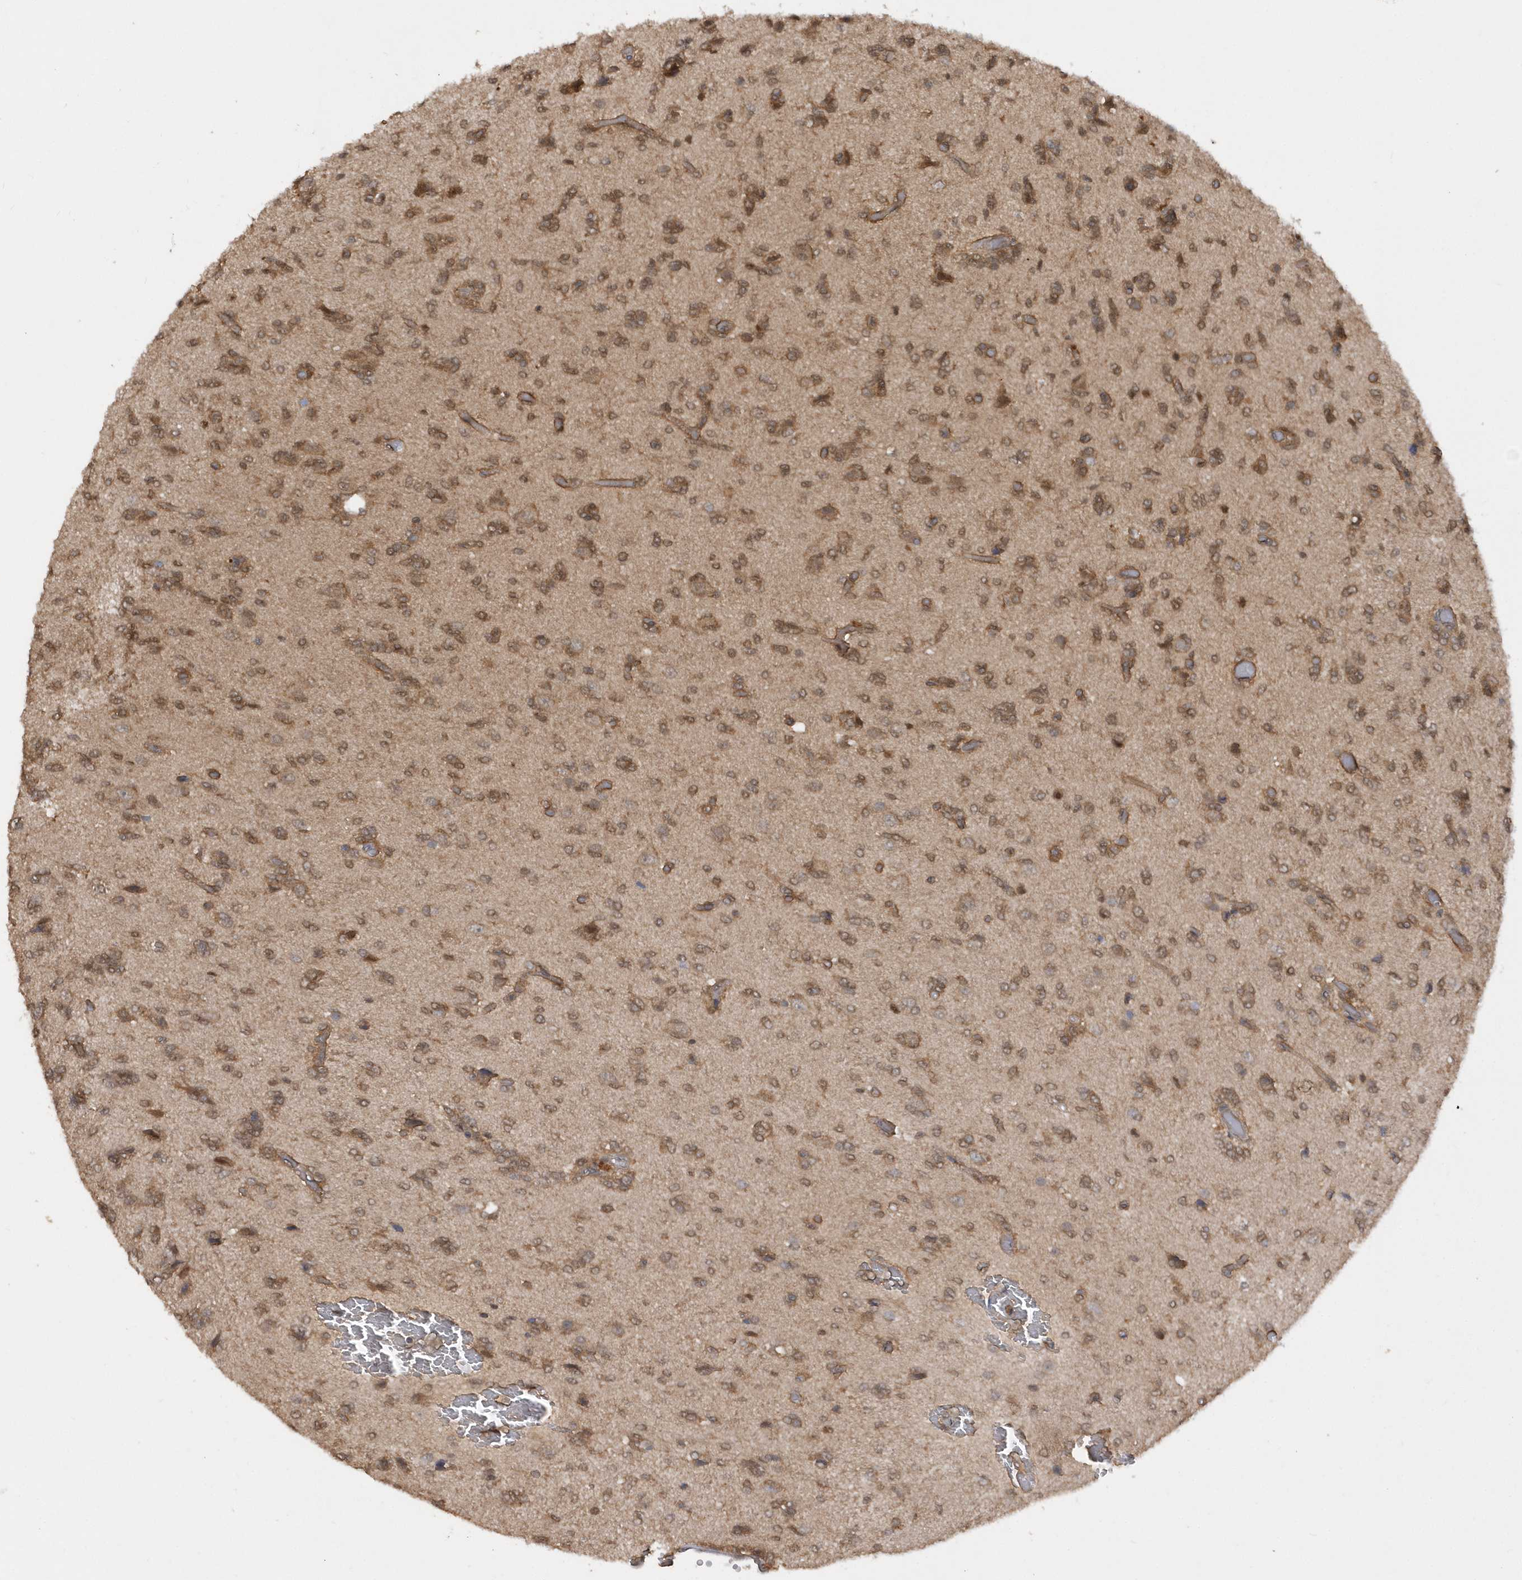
{"staining": {"intensity": "moderate", "quantity": ">75%", "location": "cytoplasmic/membranous"}, "tissue": "glioma", "cell_type": "Tumor cells", "image_type": "cancer", "snomed": [{"axis": "morphology", "description": "Glioma, malignant, High grade"}, {"axis": "topography", "description": "Brain"}], "caption": "Human malignant glioma (high-grade) stained with a protein marker displays moderate staining in tumor cells.", "gene": "RPE", "patient": {"sex": "female", "age": 59}}